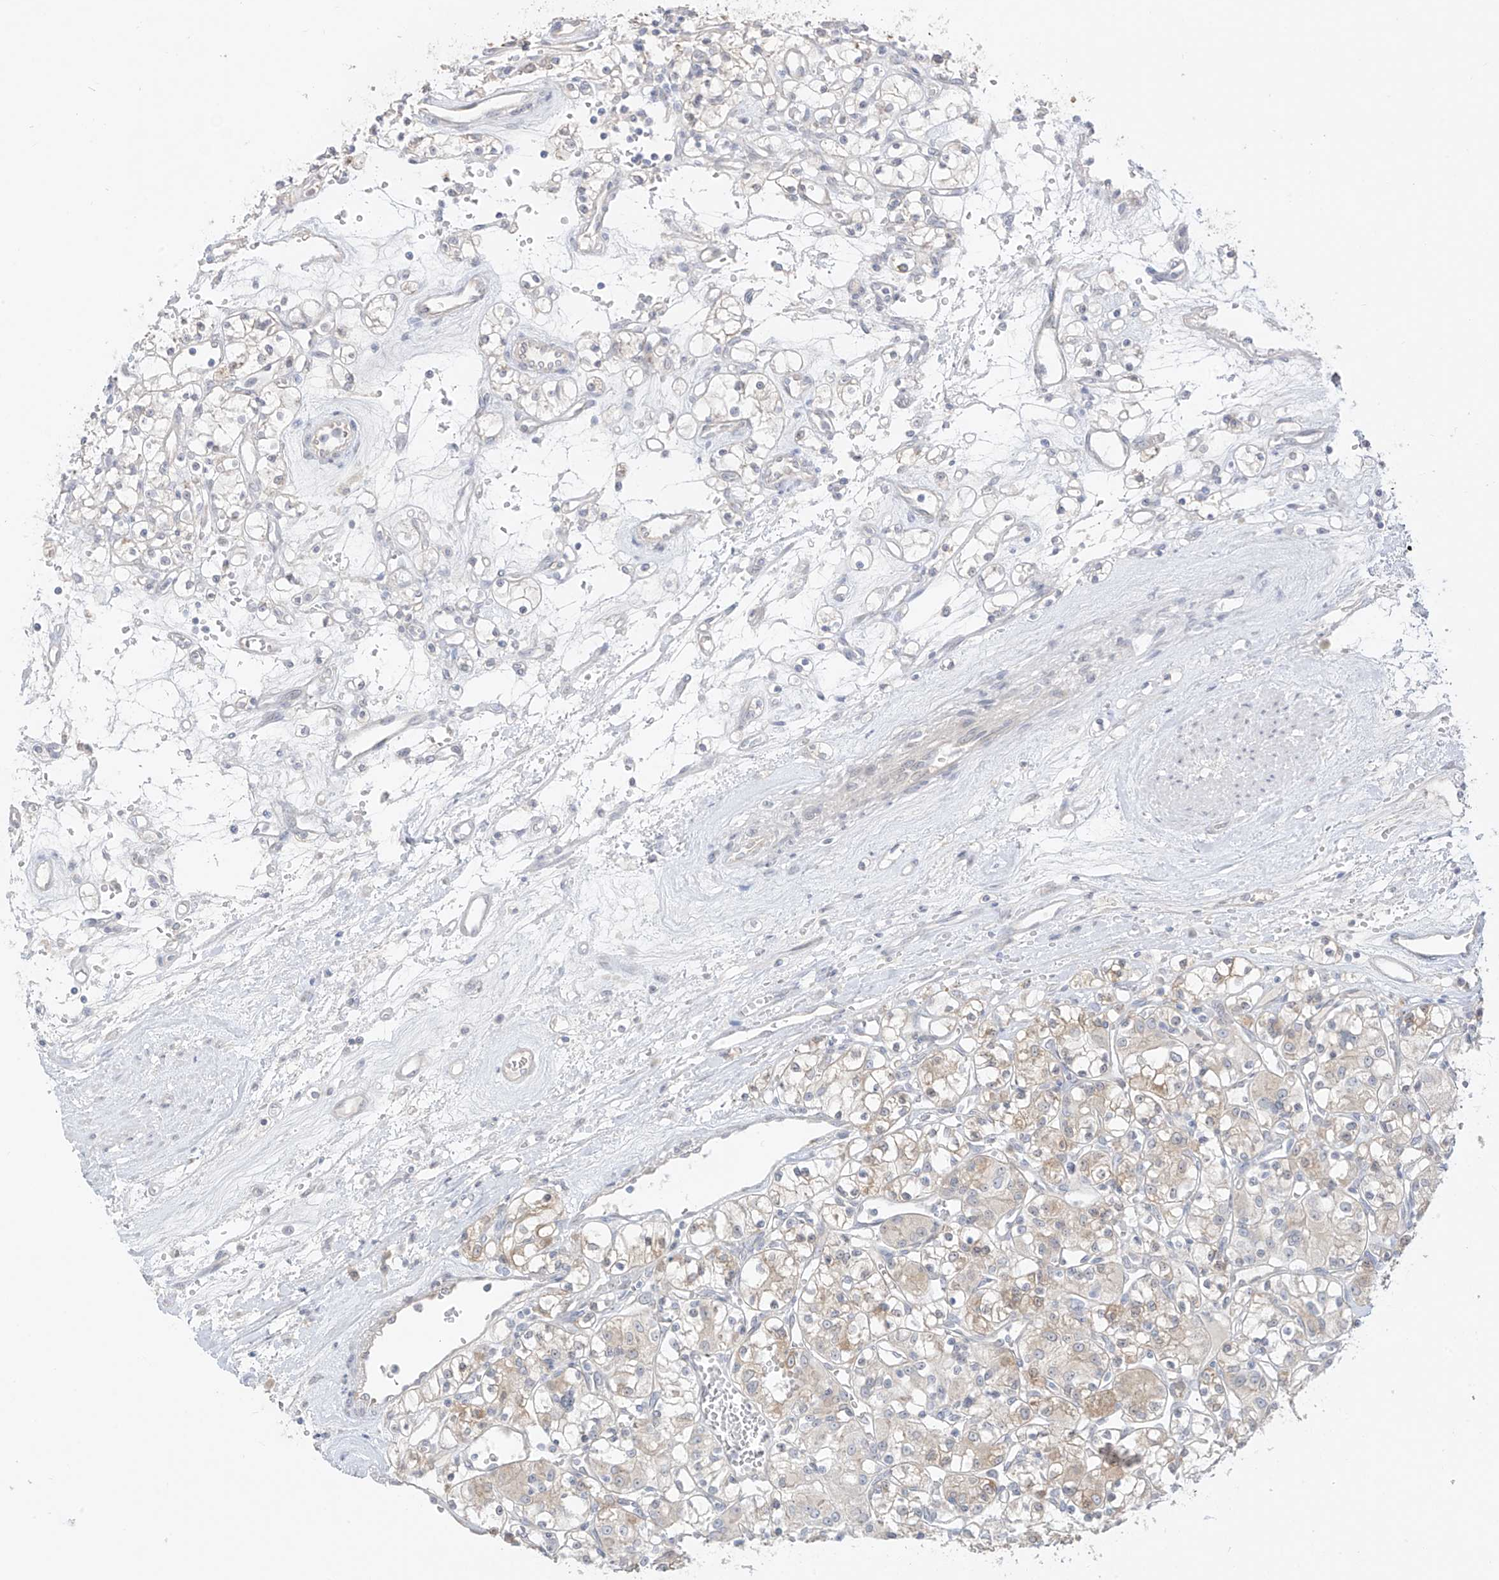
{"staining": {"intensity": "weak", "quantity": "25%-75%", "location": "cytoplasmic/membranous"}, "tissue": "renal cancer", "cell_type": "Tumor cells", "image_type": "cancer", "snomed": [{"axis": "morphology", "description": "Adenocarcinoma, NOS"}, {"axis": "topography", "description": "Kidney"}], "caption": "Approximately 25%-75% of tumor cells in renal cancer reveal weak cytoplasmic/membranous protein expression as visualized by brown immunohistochemical staining.", "gene": "DCDC2", "patient": {"sex": "female", "age": 59}}